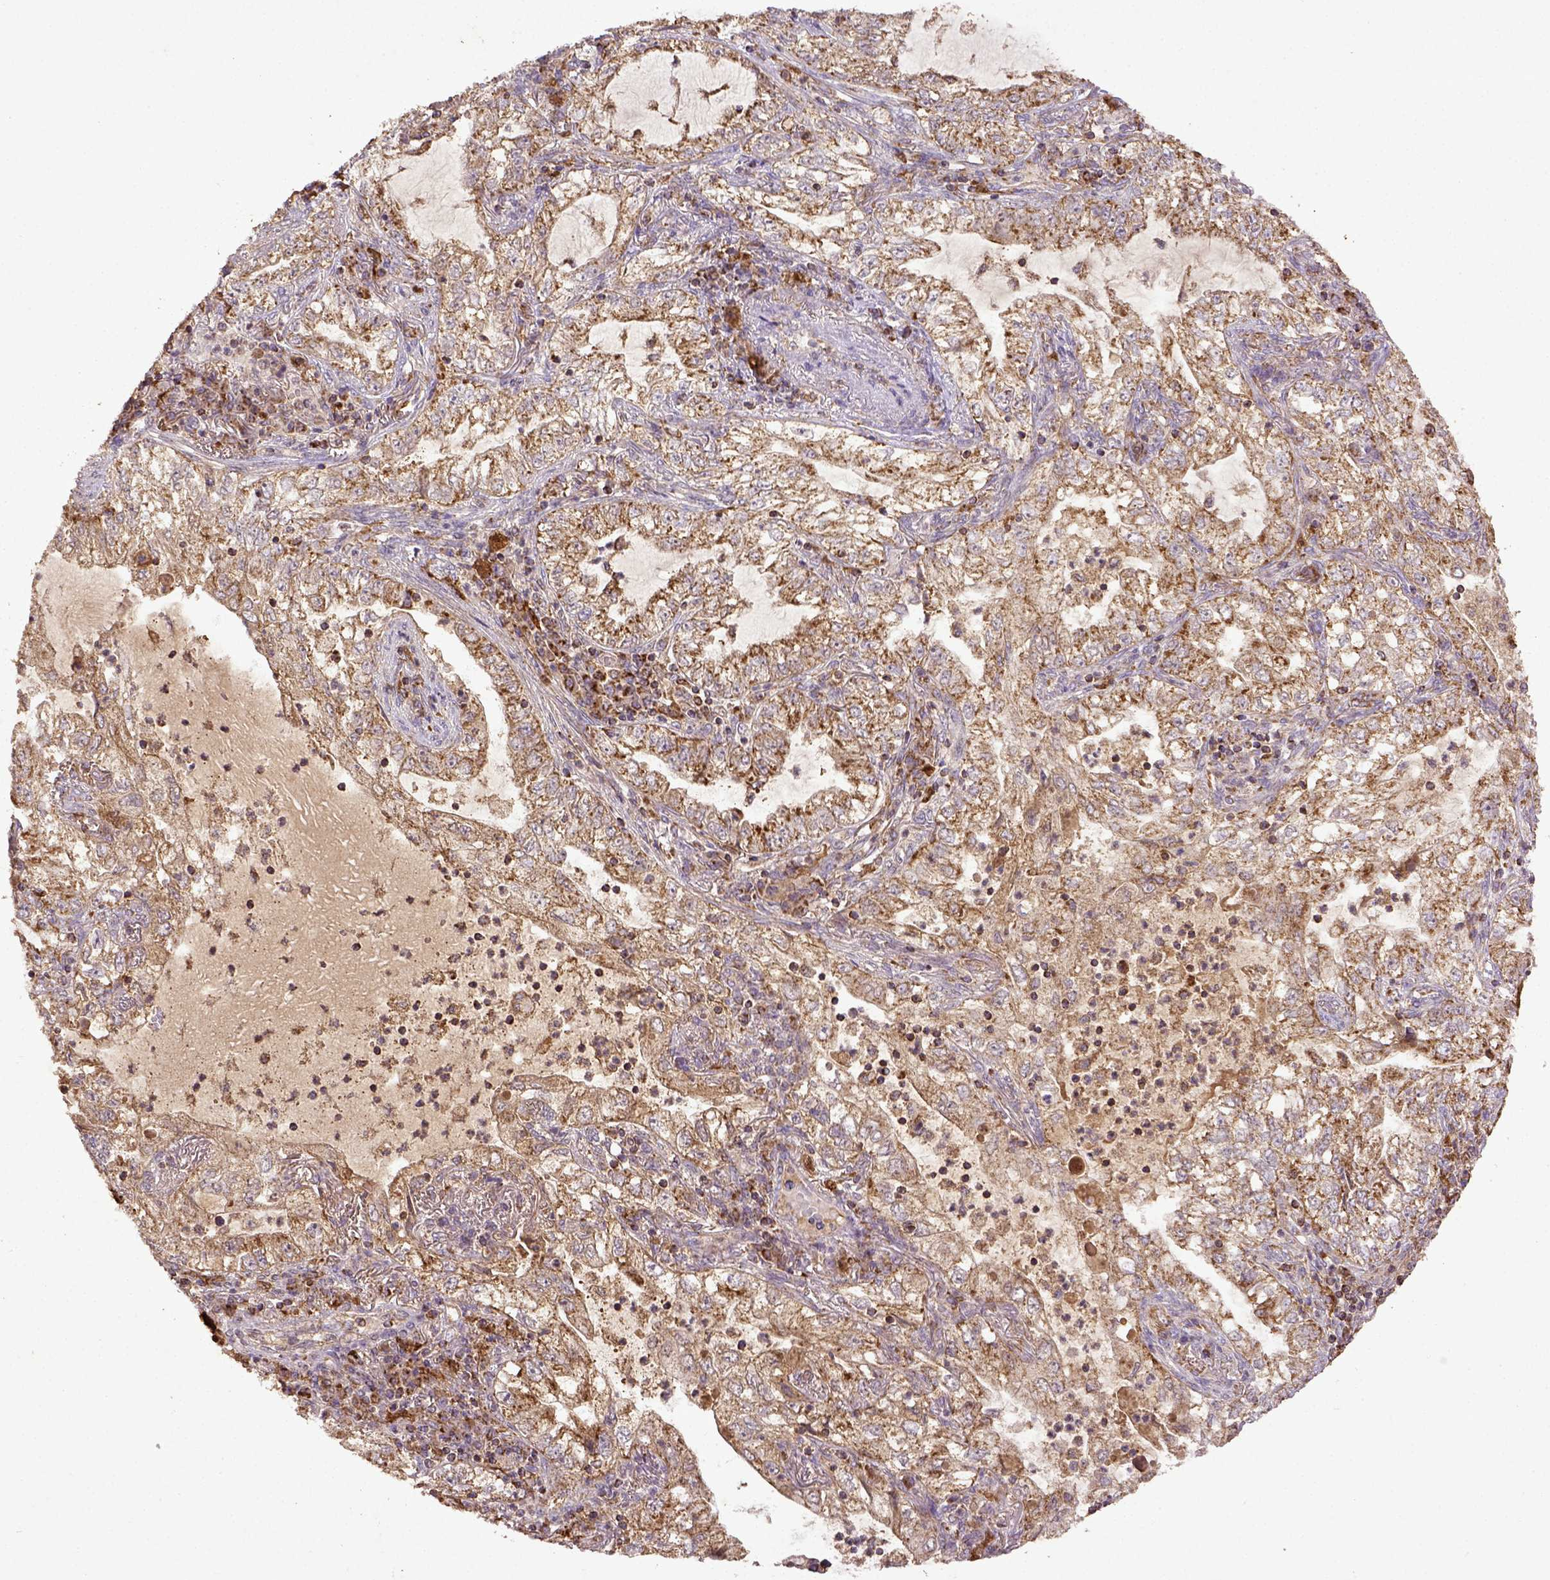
{"staining": {"intensity": "moderate", "quantity": ">75%", "location": "cytoplasmic/membranous"}, "tissue": "lung cancer", "cell_type": "Tumor cells", "image_type": "cancer", "snomed": [{"axis": "morphology", "description": "Adenocarcinoma, NOS"}, {"axis": "topography", "description": "Lung"}], "caption": "This micrograph demonstrates immunohistochemistry (IHC) staining of adenocarcinoma (lung), with medium moderate cytoplasmic/membranous expression in about >75% of tumor cells.", "gene": "MT-CO1", "patient": {"sex": "female", "age": 73}}